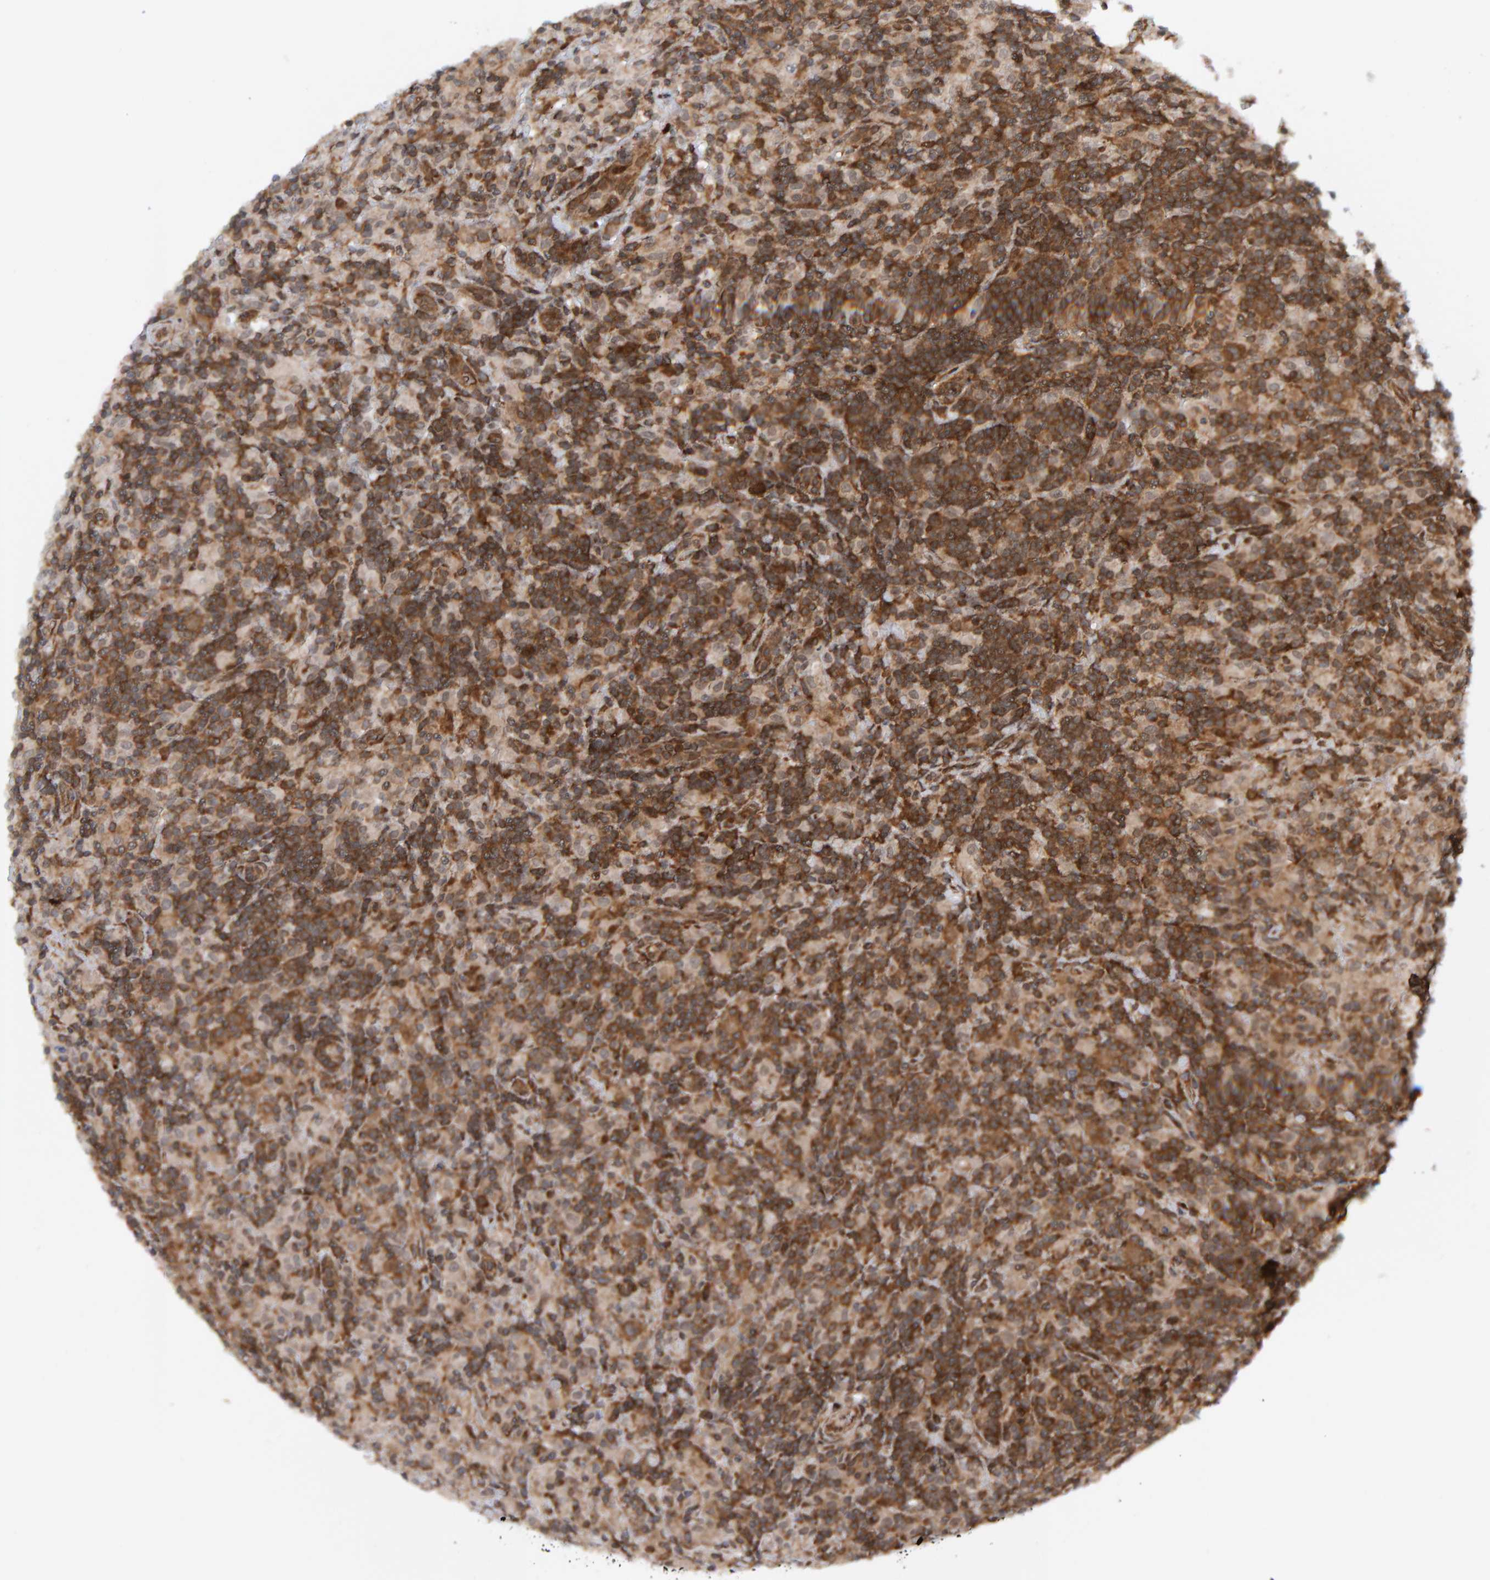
{"staining": {"intensity": "moderate", "quantity": ">75%", "location": "cytoplasmic/membranous"}, "tissue": "lymphoma", "cell_type": "Tumor cells", "image_type": "cancer", "snomed": [{"axis": "morphology", "description": "Hodgkin's disease, NOS"}, {"axis": "topography", "description": "Lymph node"}], "caption": "A photomicrograph of Hodgkin's disease stained for a protein exhibits moderate cytoplasmic/membranous brown staining in tumor cells.", "gene": "ZNF366", "patient": {"sex": "male", "age": 70}}